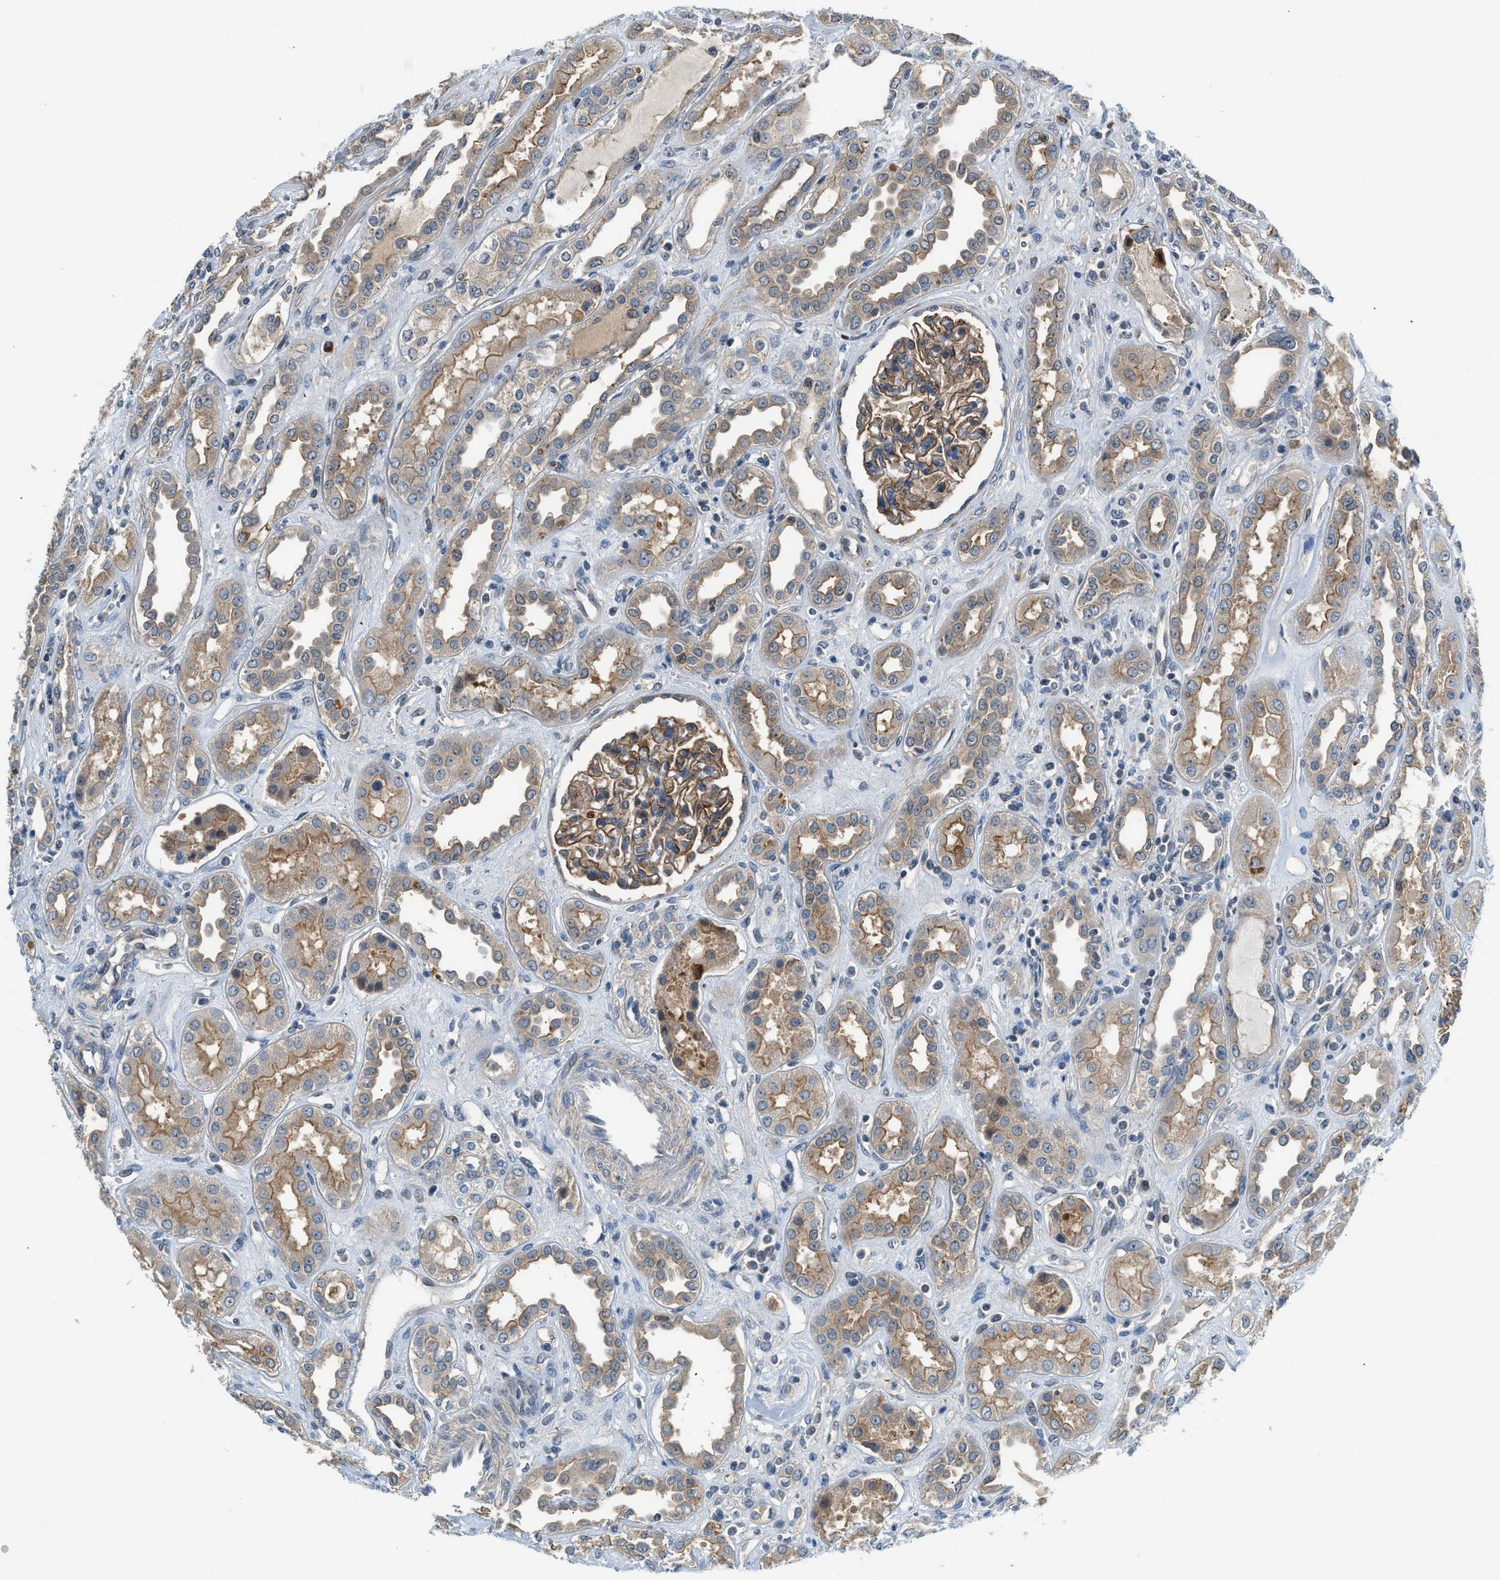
{"staining": {"intensity": "strong", "quantity": ">75%", "location": "cytoplasmic/membranous"}, "tissue": "kidney", "cell_type": "Cells in glomeruli", "image_type": "normal", "snomed": [{"axis": "morphology", "description": "Normal tissue, NOS"}, {"axis": "topography", "description": "Kidney"}], "caption": "Kidney stained with DAB immunohistochemistry (IHC) demonstrates high levels of strong cytoplasmic/membranous expression in approximately >75% of cells in glomeruli. The protein is stained brown, and the nuclei are stained in blue (DAB IHC with brightfield microscopy, high magnification).", "gene": "CBLB", "patient": {"sex": "male", "age": 59}}